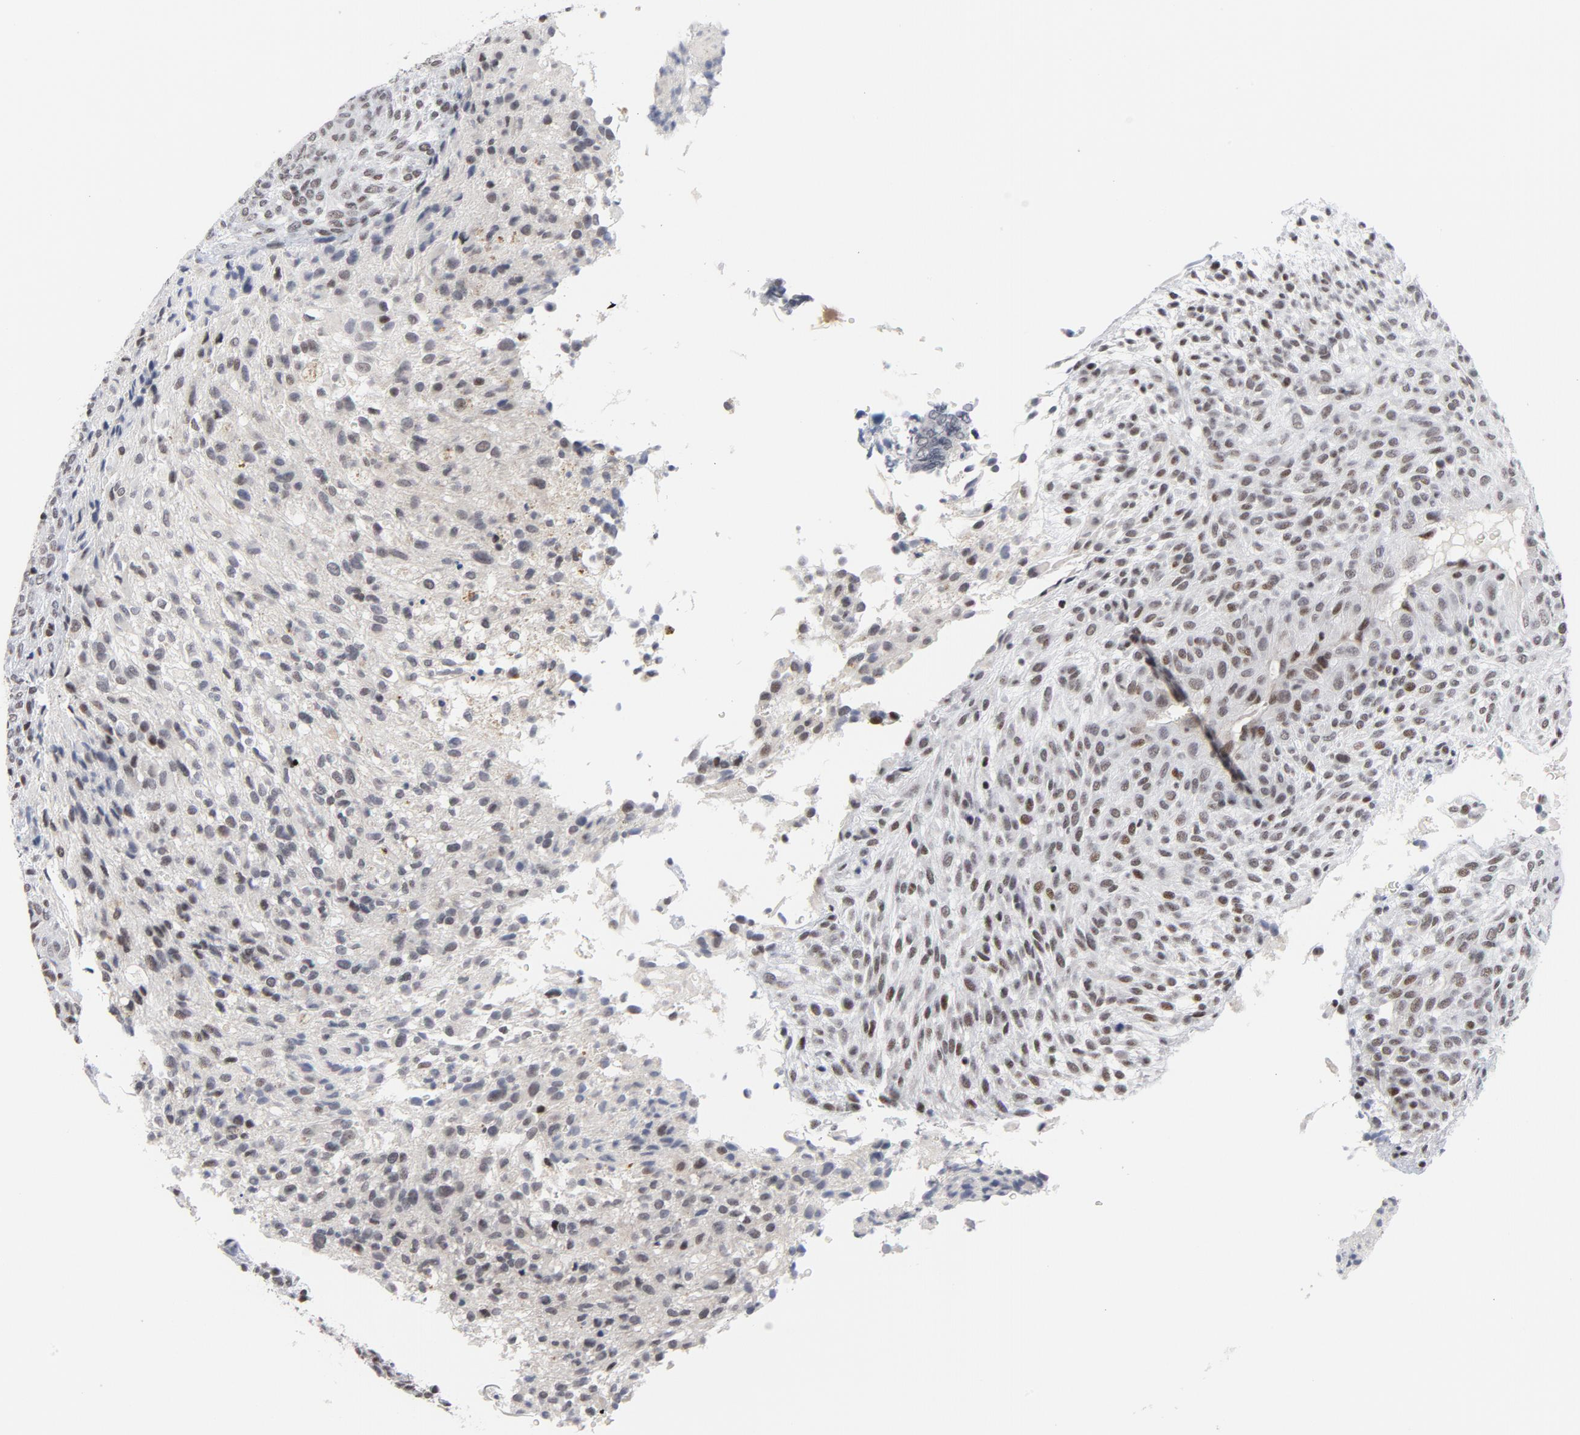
{"staining": {"intensity": "moderate", "quantity": "25%-75%", "location": "nuclear"}, "tissue": "glioma", "cell_type": "Tumor cells", "image_type": "cancer", "snomed": [{"axis": "morphology", "description": "Glioma, malignant, High grade"}, {"axis": "topography", "description": "Cerebral cortex"}], "caption": "Glioma was stained to show a protein in brown. There is medium levels of moderate nuclear expression in about 25%-75% of tumor cells.", "gene": "GABPA", "patient": {"sex": "female", "age": 55}}